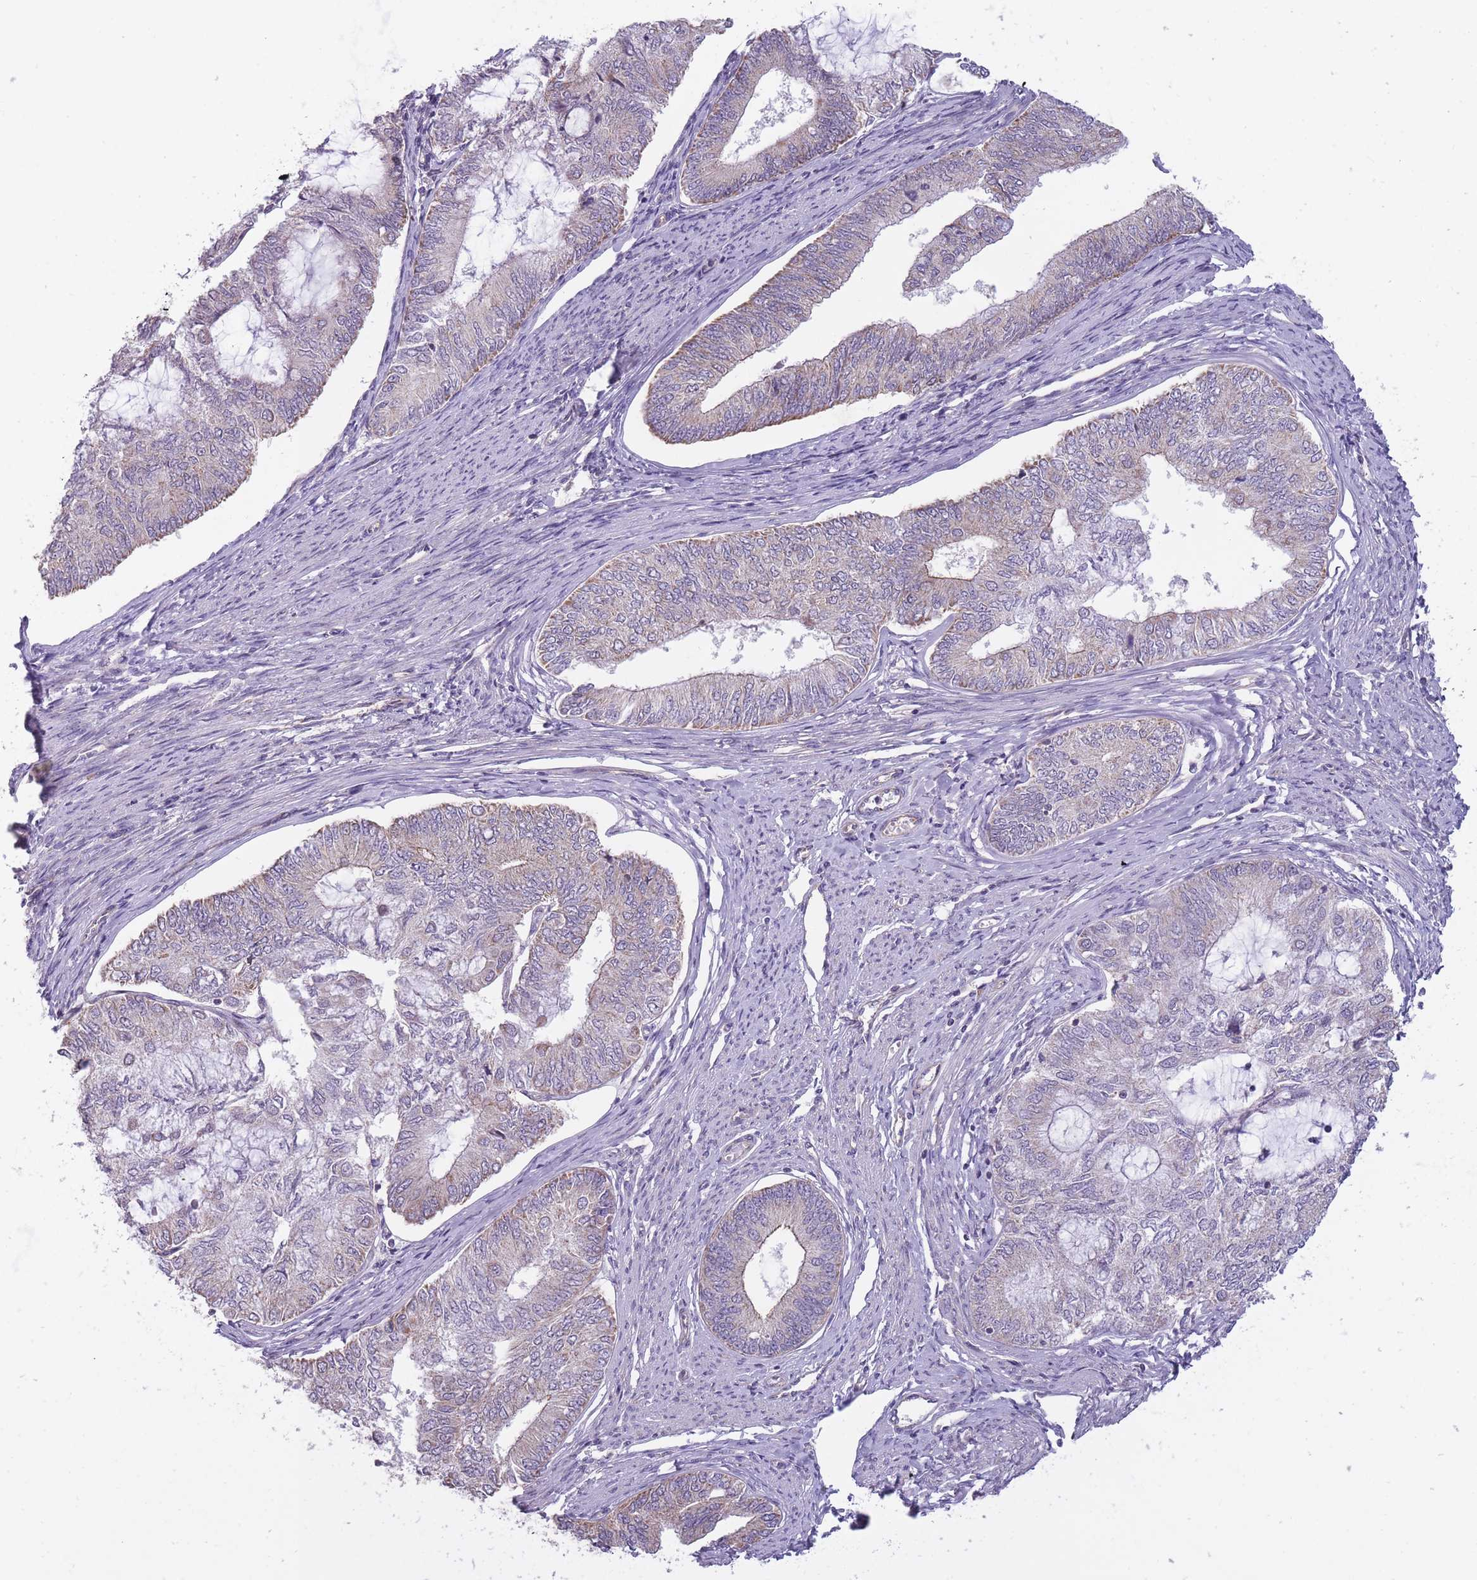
{"staining": {"intensity": "weak", "quantity": "<25%", "location": "cytoplasmic/membranous"}, "tissue": "endometrial cancer", "cell_type": "Tumor cells", "image_type": "cancer", "snomed": [{"axis": "morphology", "description": "Adenocarcinoma, NOS"}, {"axis": "topography", "description": "Endometrium"}], "caption": "Protein analysis of adenocarcinoma (endometrial) reveals no significant staining in tumor cells.", "gene": "MRPS18C", "patient": {"sex": "female", "age": 68}}